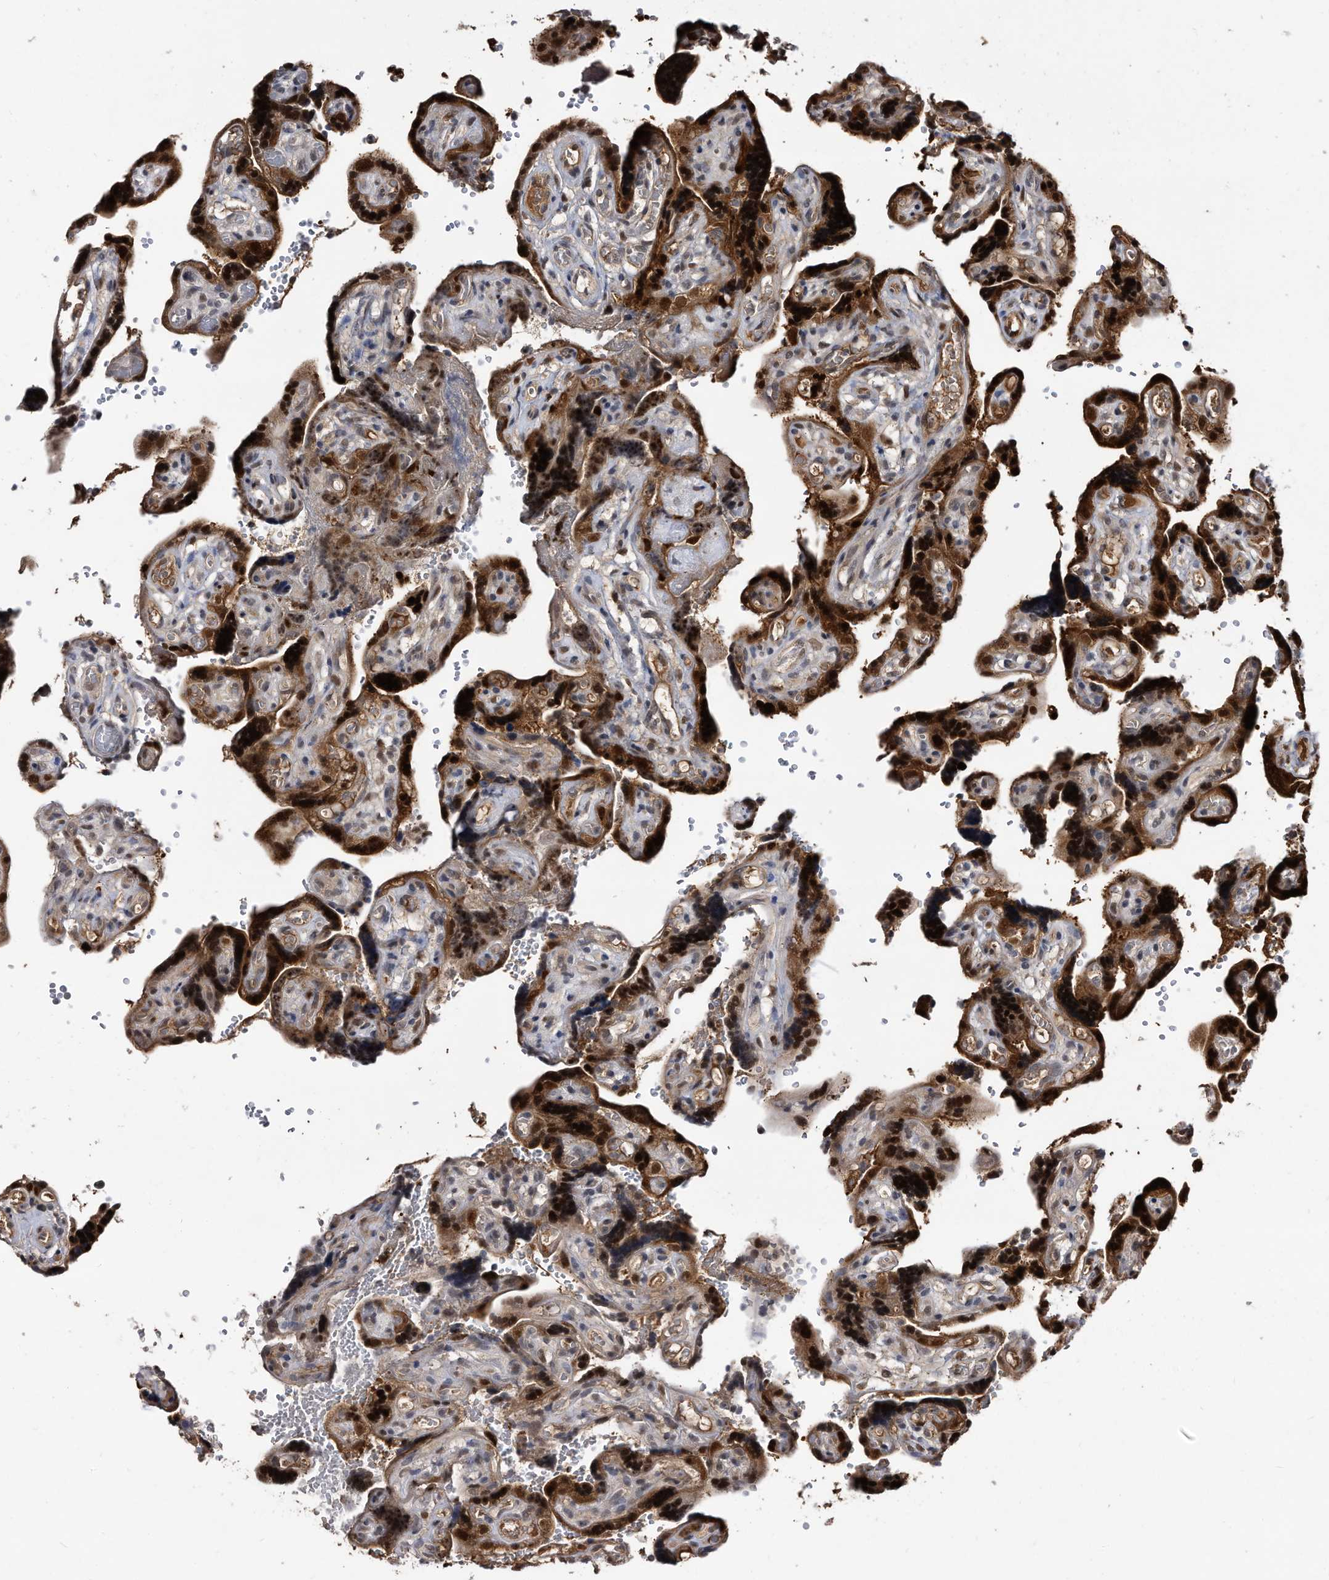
{"staining": {"intensity": "strong", "quantity": ">75%", "location": "cytoplasmic/membranous,nuclear"}, "tissue": "placenta", "cell_type": "Decidual cells", "image_type": "normal", "snomed": [{"axis": "morphology", "description": "Normal tissue, NOS"}, {"axis": "topography", "description": "Placenta"}], "caption": "This photomicrograph reveals IHC staining of unremarkable human placenta, with high strong cytoplasmic/membranous,nuclear expression in approximately >75% of decidual cells.", "gene": "RAD23B", "patient": {"sex": "female", "age": 30}}